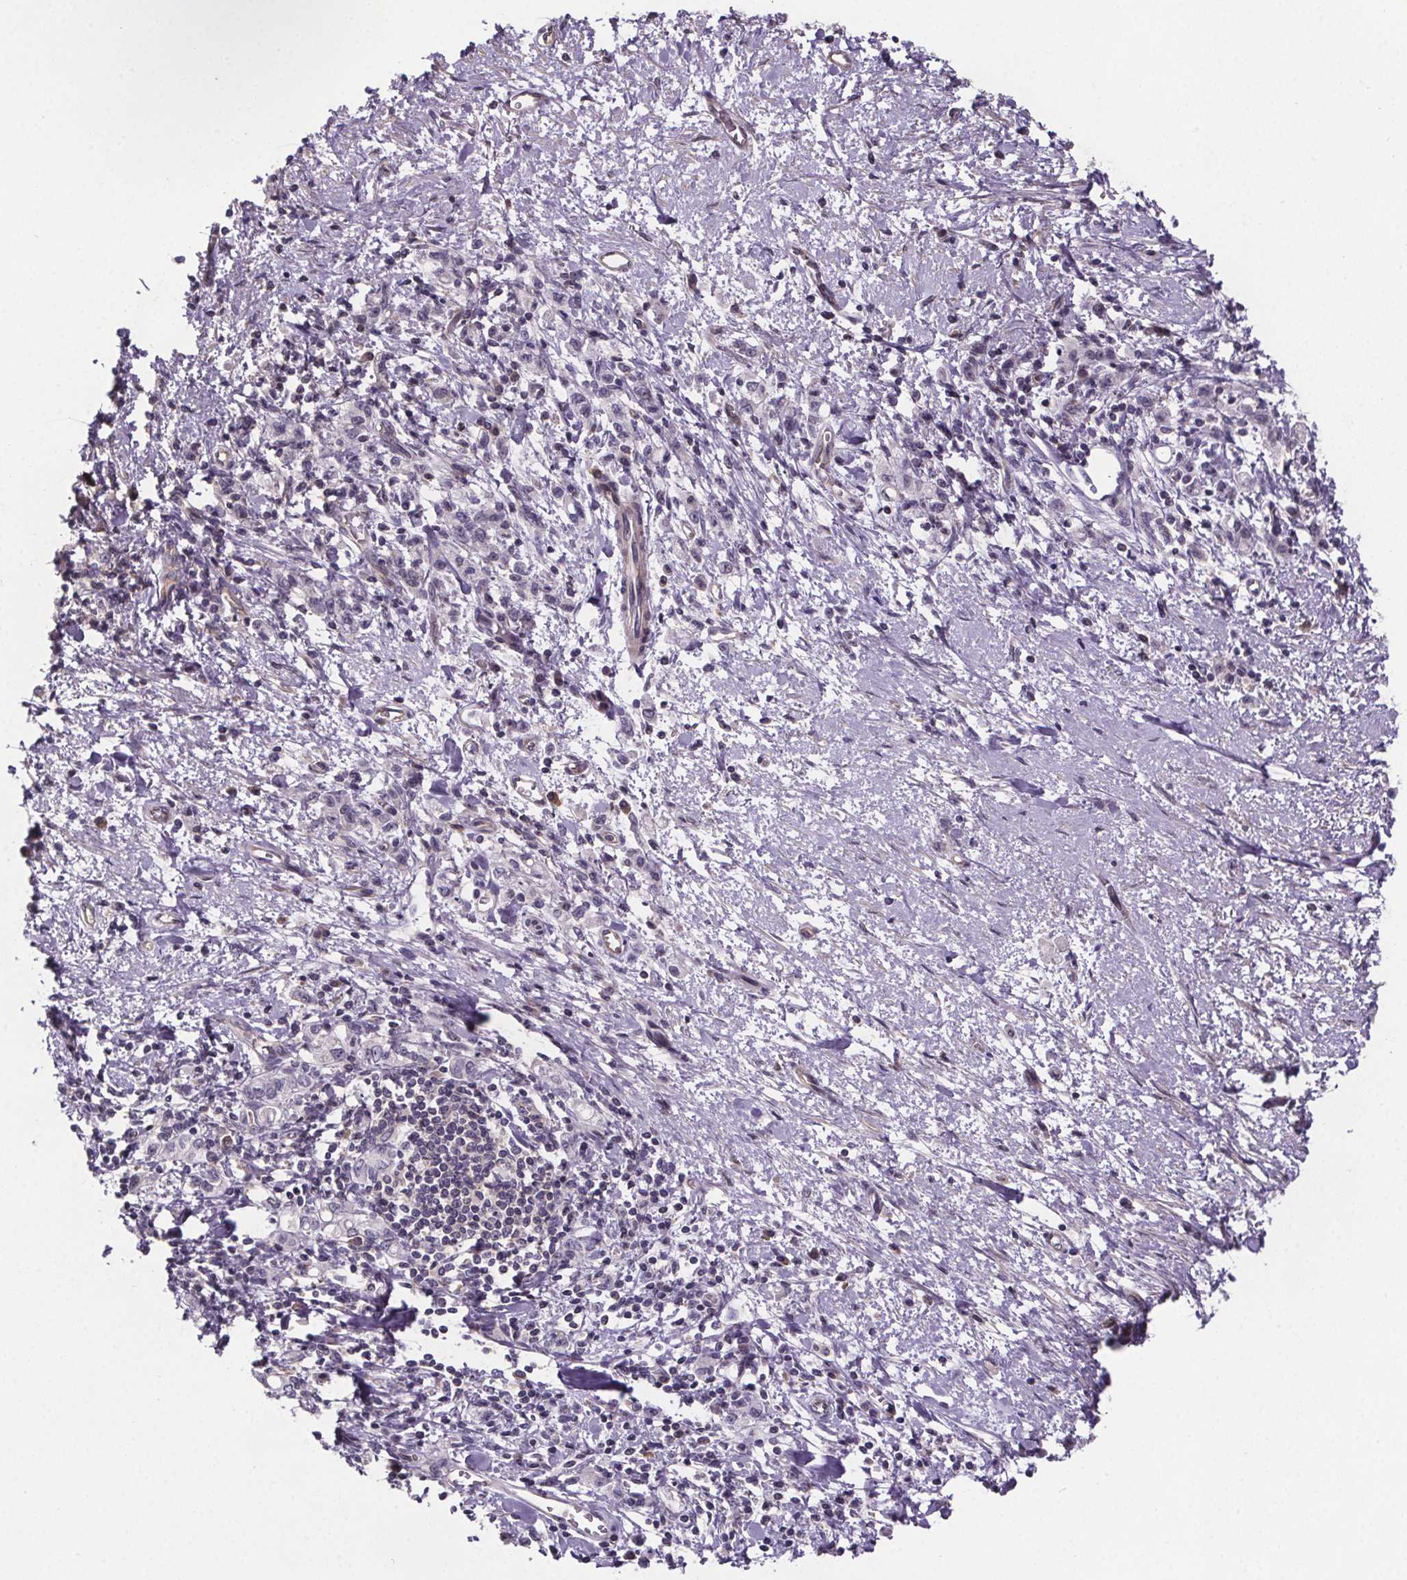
{"staining": {"intensity": "negative", "quantity": "none", "location": "none"}, "tissue": "stomach cancer", "cell_type": "Tumor cells", "image_type": "cancer", "snomed": [{"axis": "morphology", "description": "Adenocarcinoma, NOS"}, {"axis": "topography", "description": "Stomach"}], "caption": "High power microscopy photomicrograph of an IHC micrograph of stomach cancer (adenocarcinoma), revealing no significant expression in tumor cells. (DAB immunohistochemistry (IHC) visualized using brightfield microscopy, high magnification).", "gene": "TTC12", "patient": {"sex": "male", "age": 77}}